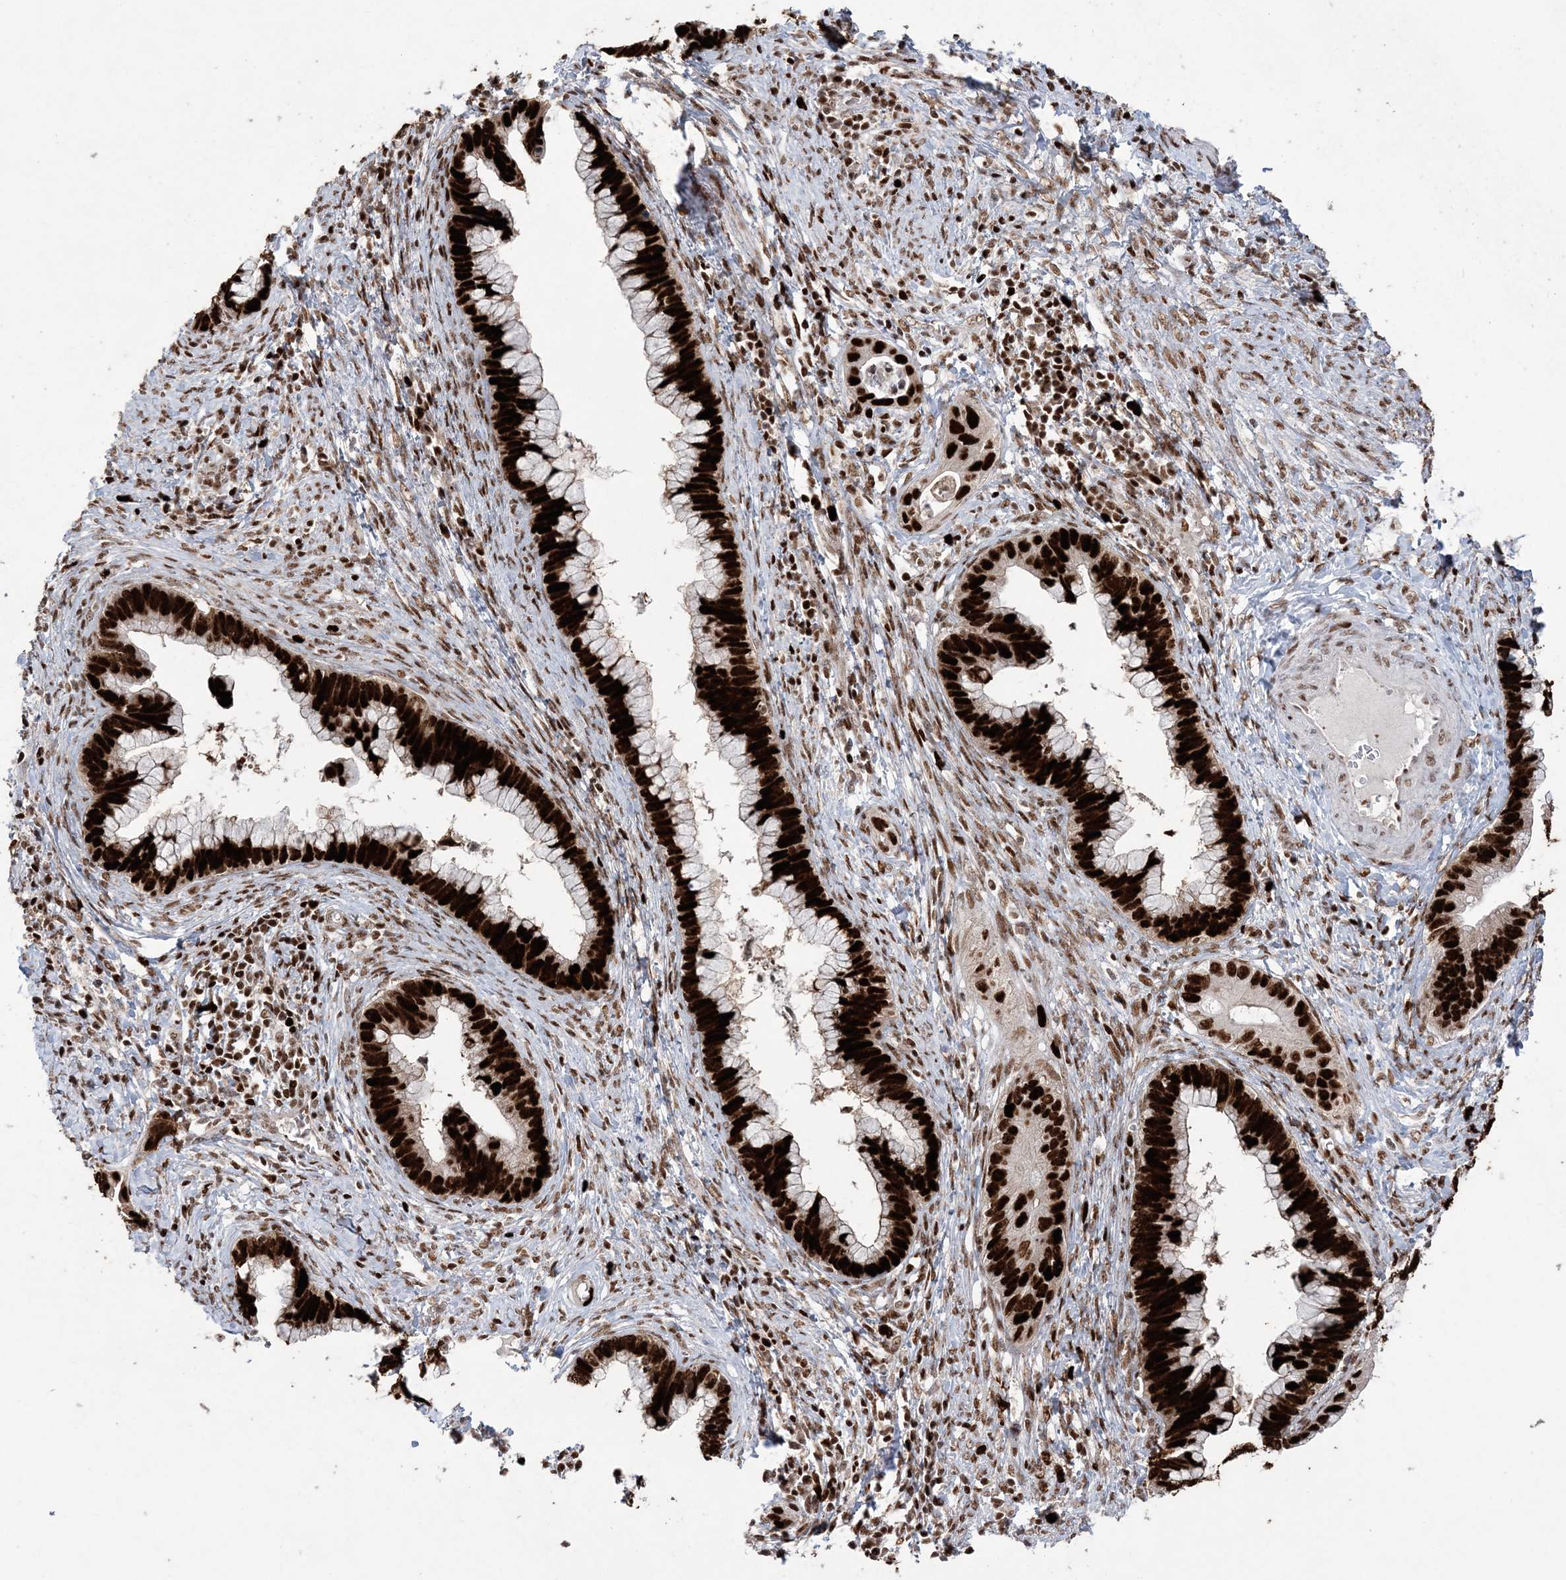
{"staining": {"intensity": "strong", "quantity": ">75%", "location": "nuclear"}, "tissue": "cervical cancer", "cell_type": "Tumor cells", "image_type": "cancer", "snomed": [{"axis": "morphology", "description": "Adenocarcinoma, NOS"}, {"axis": "topography", "description": "Cervix"}], "caption": "This histopathology image displays cervical cancer stained with immunohistochemistry (IHC) to label a protein in brown. The nuclear of tumor cells show strong positivity for the protein. Nuclei are counter-stained blue.", "gene": "LIG1", "patient": {"sex": "female", "age": 44}}